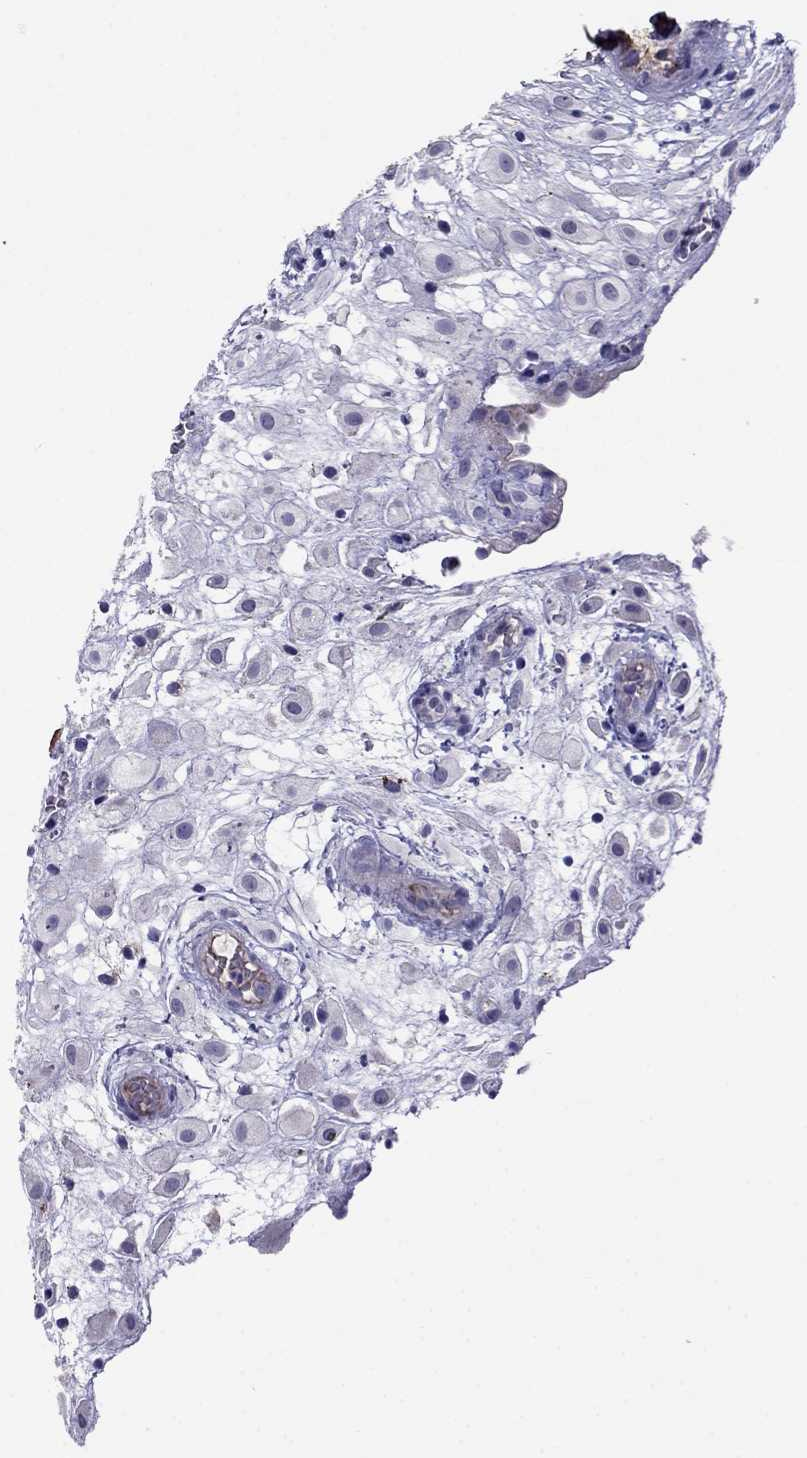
{"staining": {"intensity": "negative", "quantity": "none", "location": "none"}, "tissue": "placenta", "cell_type": "Decidual cells", "image_type": "normal", "snomed": [{"axis": "morphology", "description": "Normal tissue, NOS"}, {"axis": "topography", "description": "Placenta"}], "caption": "This micrograph is of unremarkable placenta stained with immunohistochemistry to label a protein in brown with the nuclei are counter-stained blue. There is no expression in decidual cells.", "gene": "TBC1D21", "patient": {"sex": "female", "age": 24}}